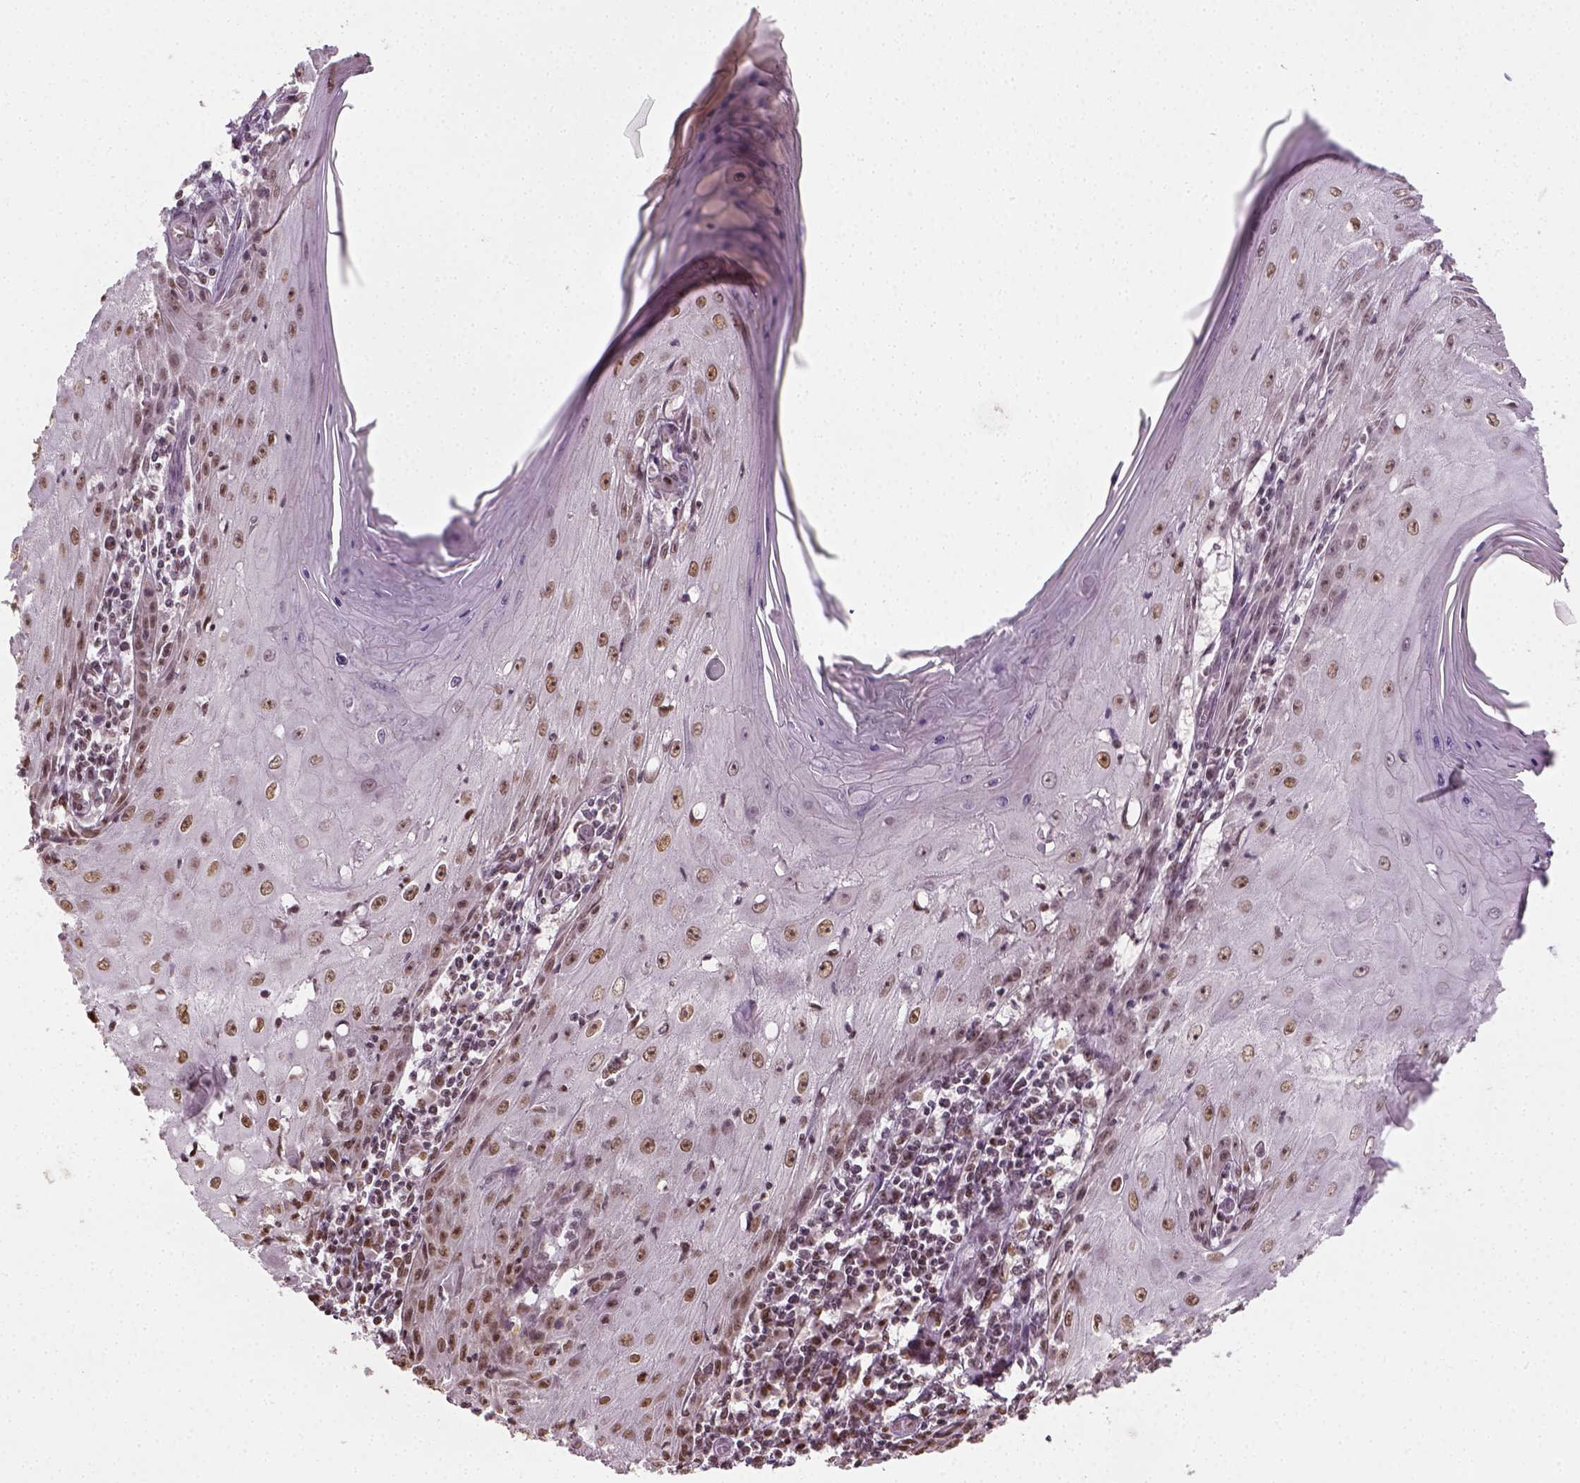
{"staining": {"intensity": "moderate", "quantity": ">75%", "location": "nuclear"}, "tissue": "skin cancer", "cell_type": "Tumor cells", "image_type": "cancer", "snomed": [{"axis": "morphology", "description": "Squamous cell carcinoma, NOS"}, {"axis": "topography", "description": "Skin"}], "caption": "Protein analysis of skin cancer tissue exhibits moderate nuclear positivity in approximately >75% of tumor cells.", "gene": "FANCE", "patient": {"sex": "female", "age": 73}}